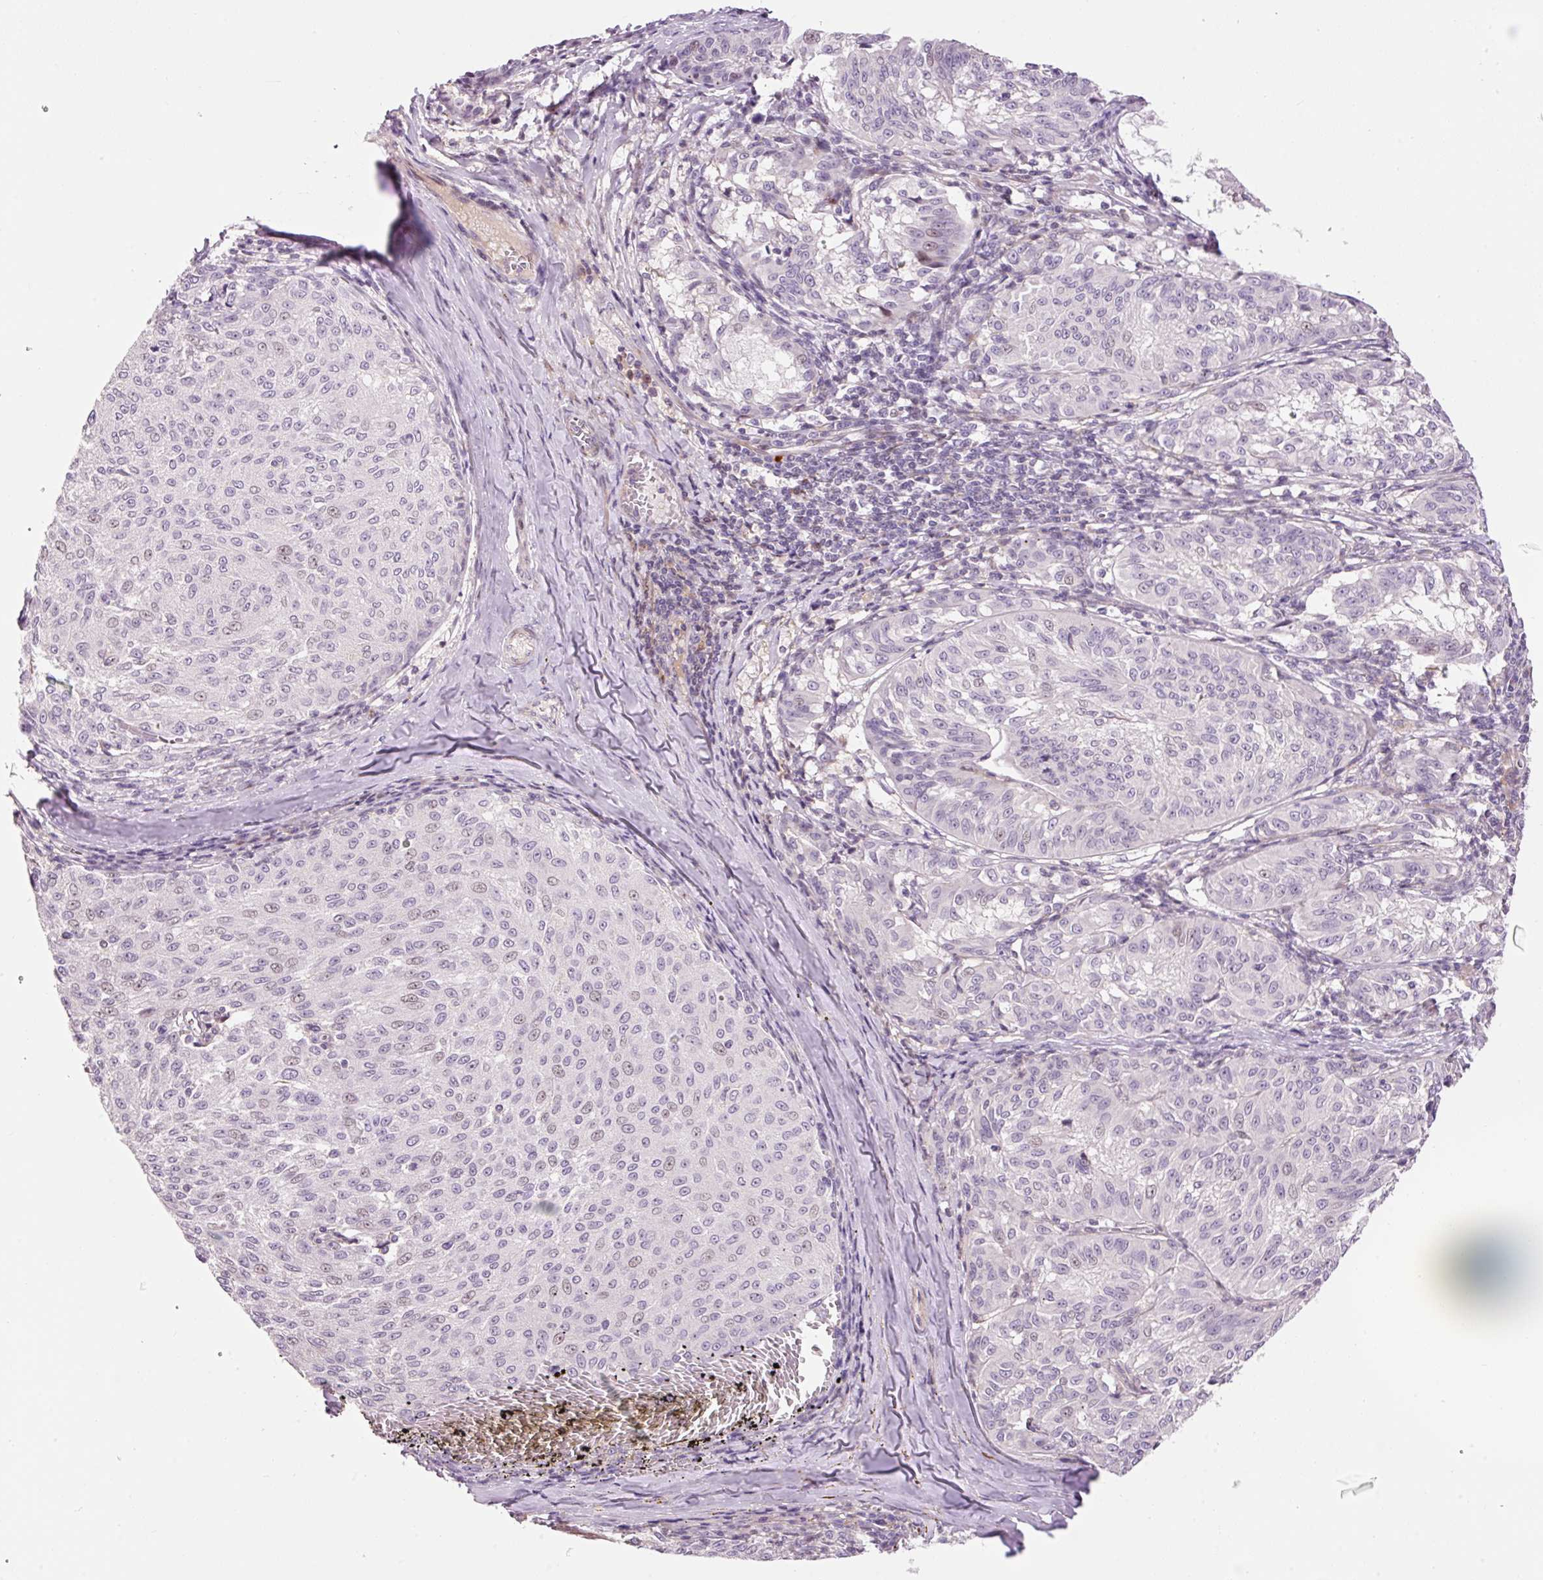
{"staining": {"intensity": "negative", "quantity": "none", "location": "none"}, "tissue": "melanoma", "cell_type": "Tumor cells", "image_type": "cancer", "snomed": [{"axis": "morphology", "description": "Malignant melanoma, NOS"}, {"axis": "topography", "description": "Skin"}], "caption": "An immunohistochemistry (IHC) histopathology image of melanoma is shown. There is no staining in tumor cells of melanoma.", "gene": "HNF1A", "patient": {"sex": "female", "age": 72}}